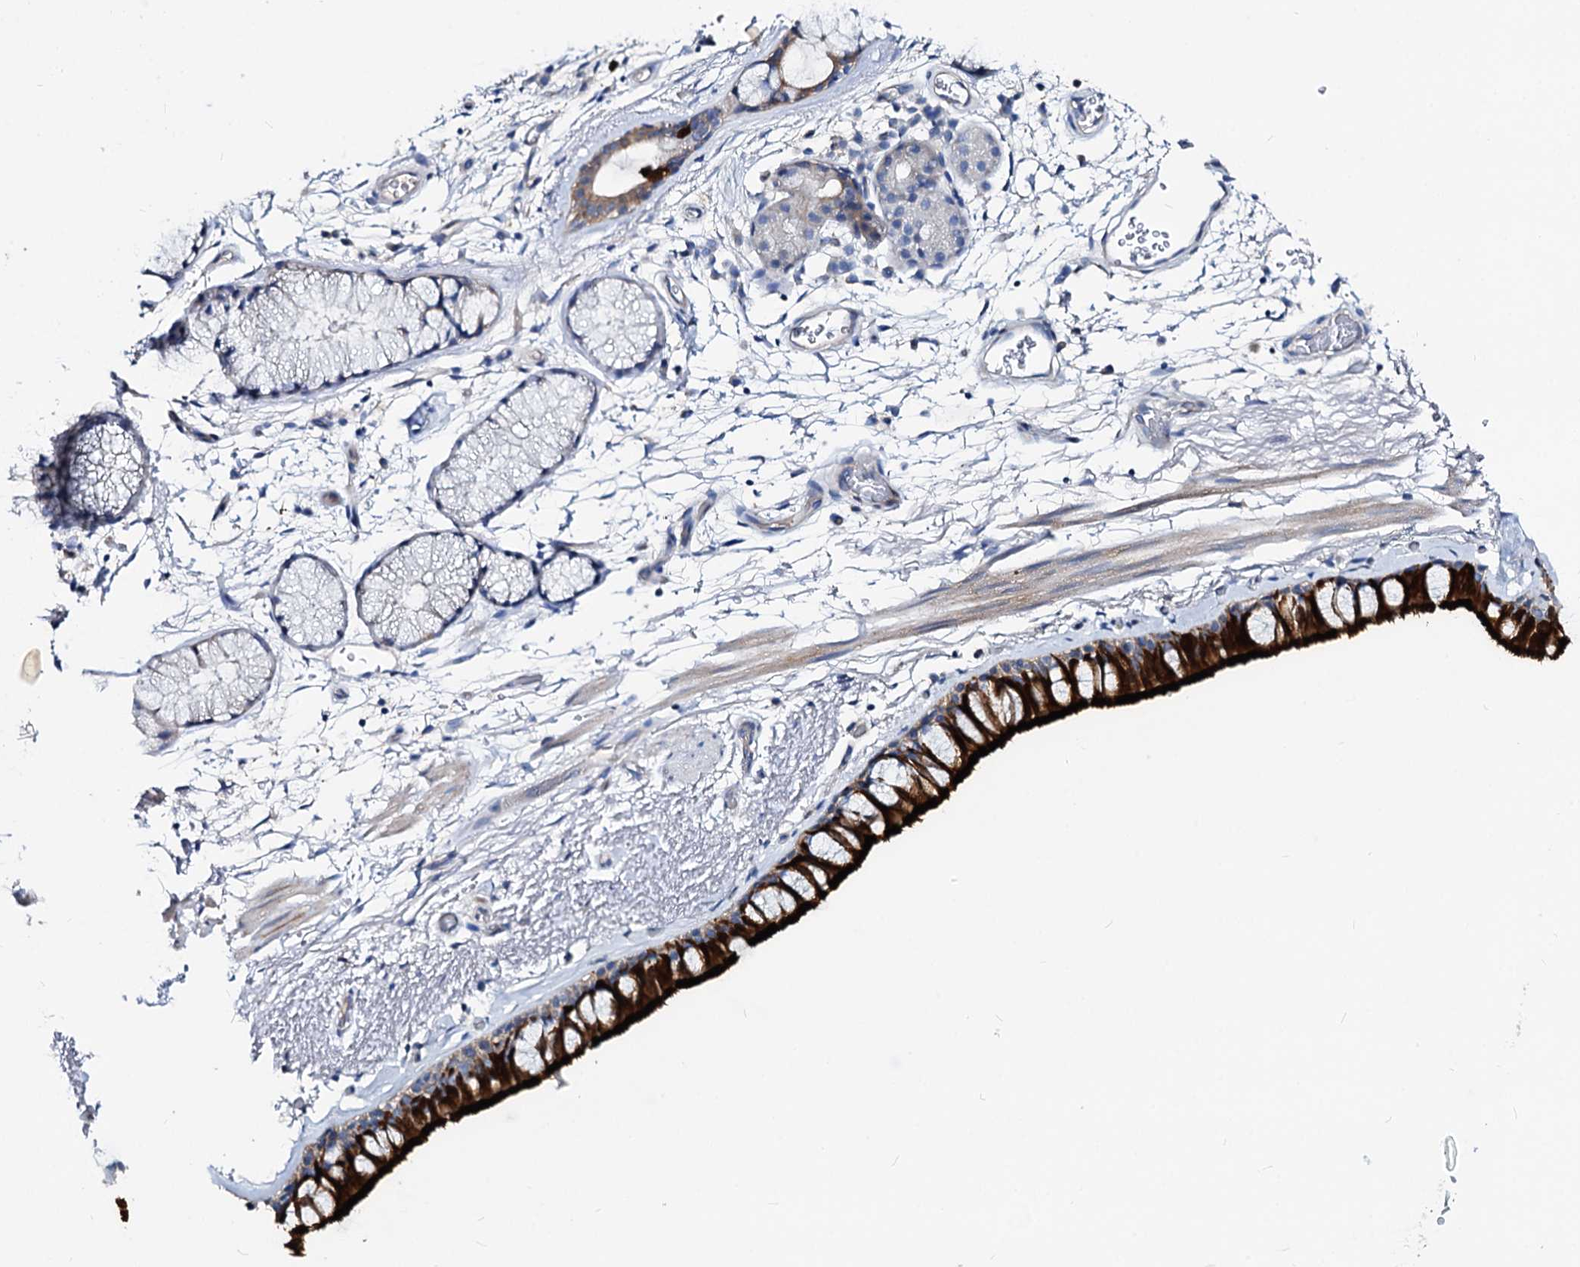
{"staining": {"intensity": "strong", "quantity": ">75%", "location": "cytoplasmic/membranous"}, "tissue": "bronchus", "cell_type": "Respiratory epithelial cells", "image_type": "normal", "snomed": [{"axis": "morphology", "description": "Normal tissue, NOS"}, {"axis": "topography", "description": "Bronchus"}], "caption": "Brown immunohistochemical staining in benign bronchus shows strong cytoplasmic/membranous expression in approximately >75% of respiratory epithelial cells.", "gene": "DYDC2", "patient": {"sex": "male", "age": 65}}